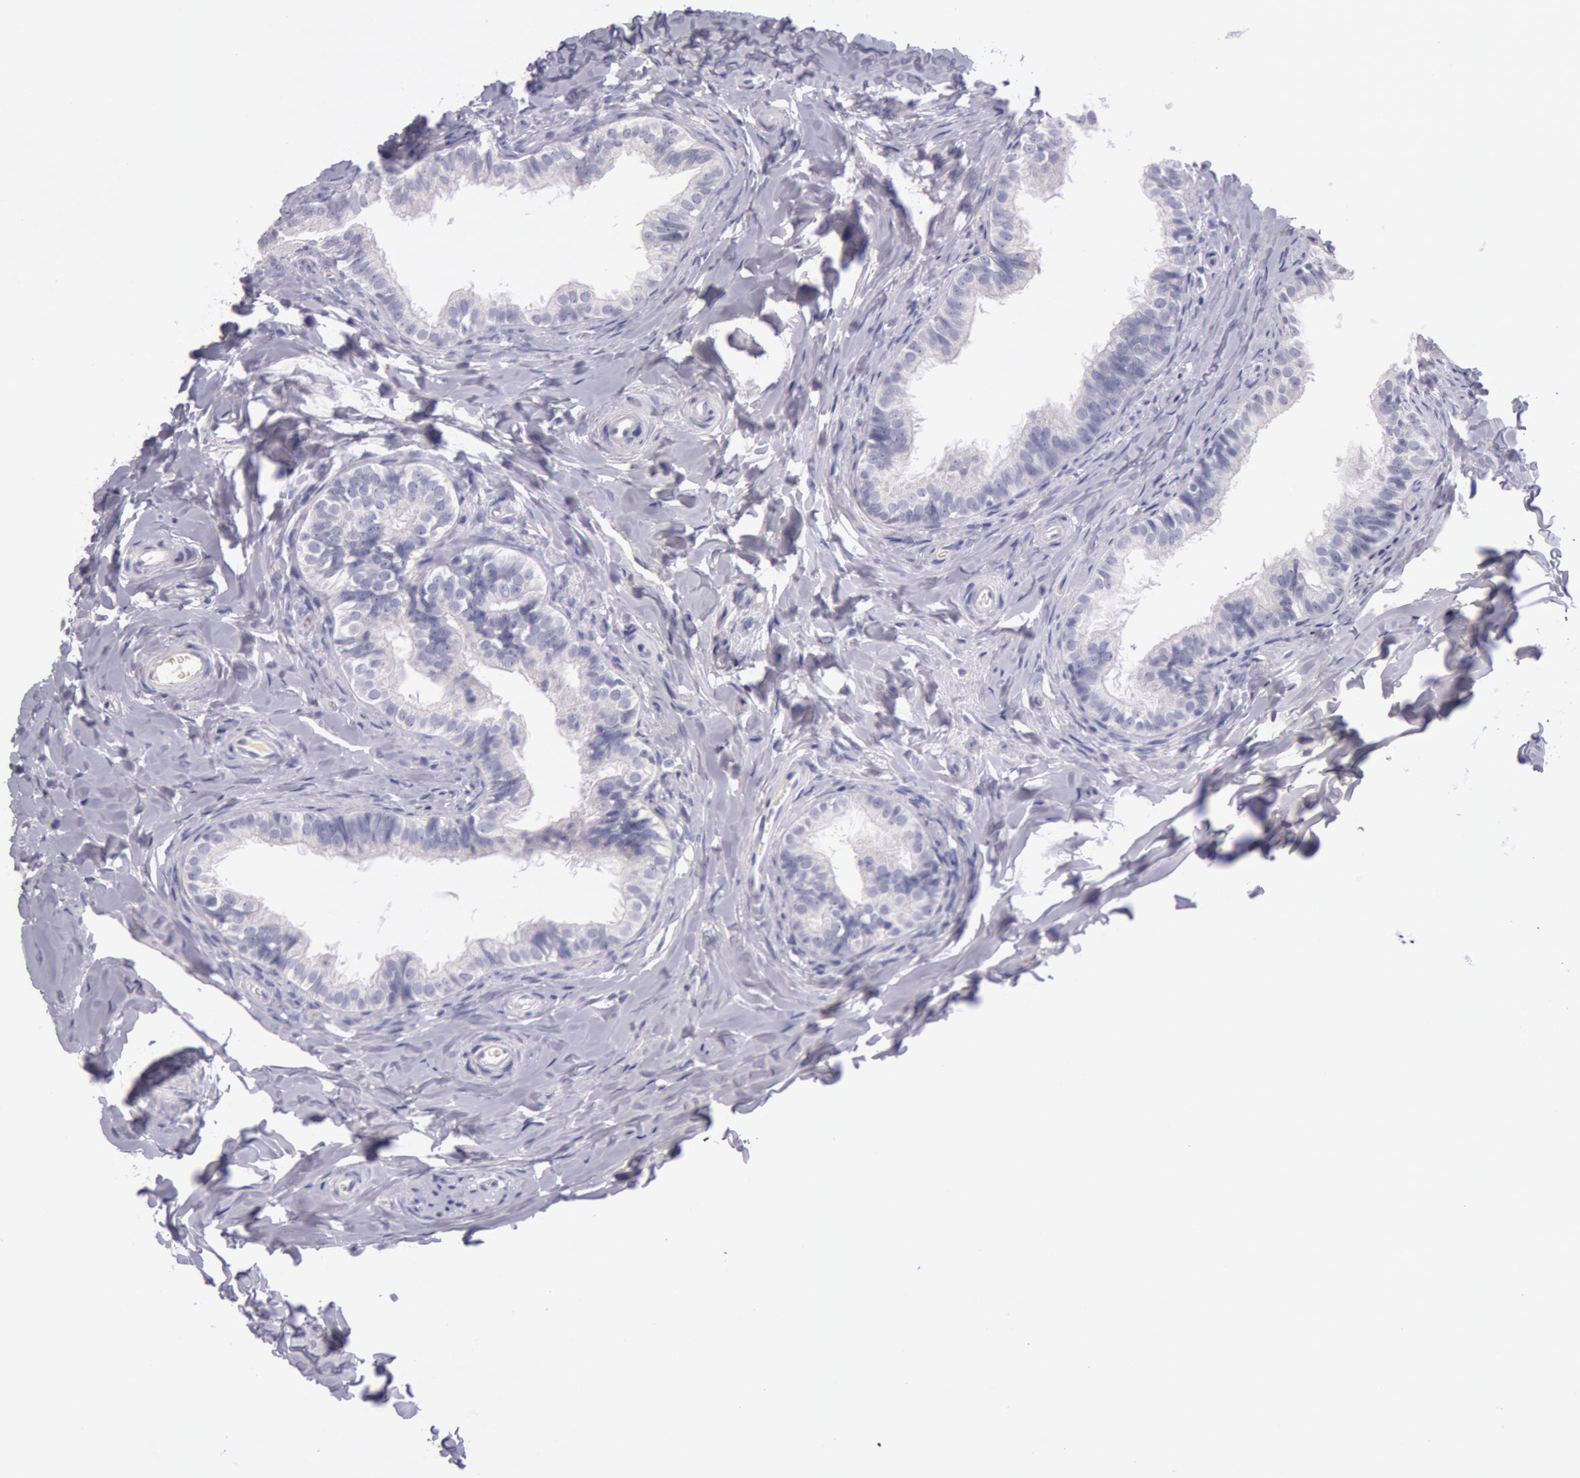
{"staining": {"intensity": "weak", "quantity": "<25%", "location": "cytoplasmic/membranous"}, "tissue": "epididymis", "cell_type": "Glandular cells", "image_type": "normal", "snomed": [{"axis": "morphology", "description": "Normal tissue, NOS"}, {"axis": "topography", "description": "Epididymis"}], "caption": "Immunohistochemistry histopathology image of benign epididymis: epididymis stained with DAB shows no significant protein staining in glandular cells.", "gene": "EGFR", "patient": {"sex": "male", "age": 26}}